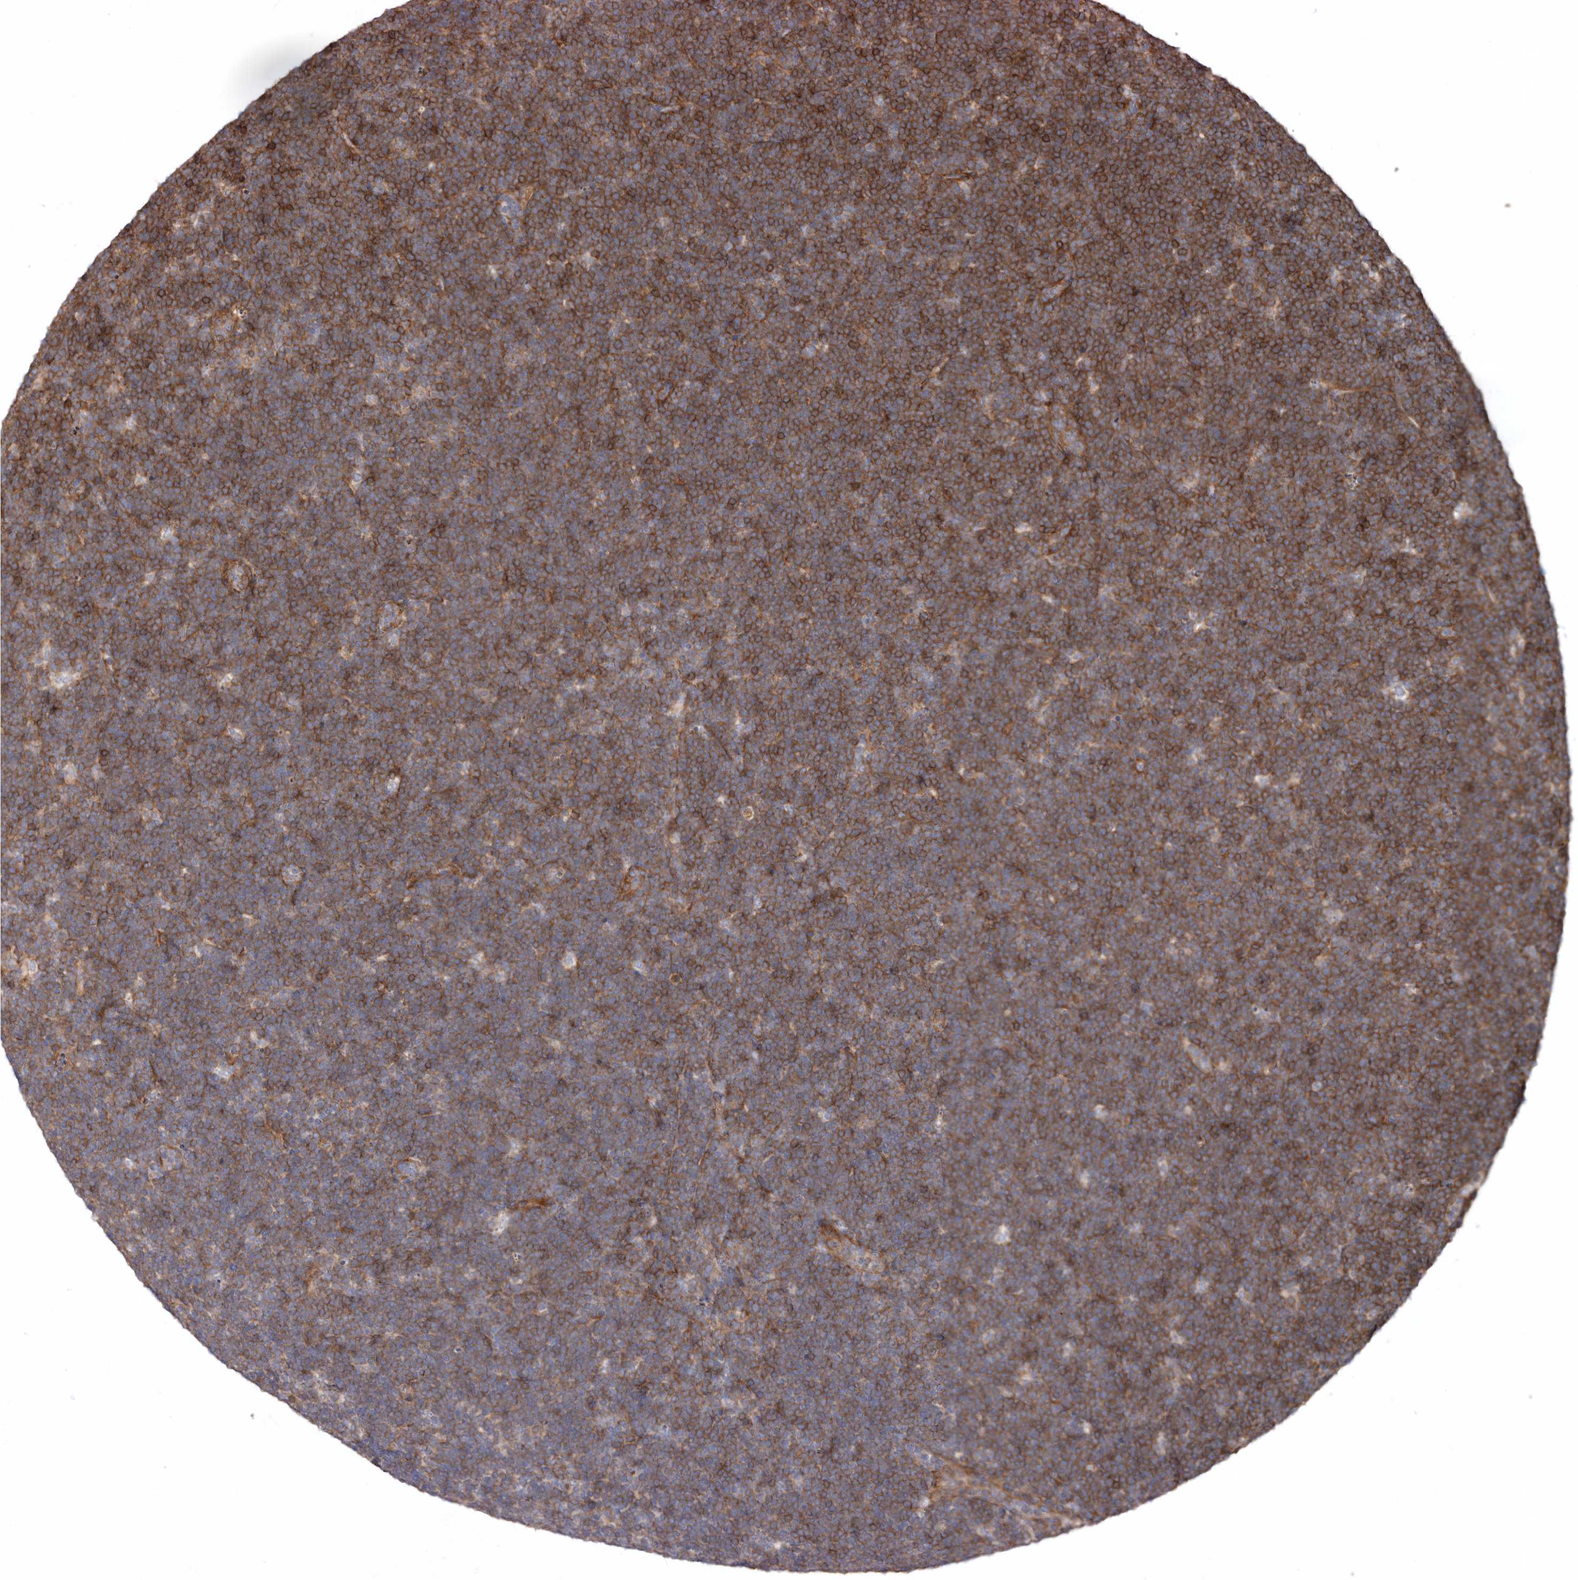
{"staining": {"intensity": "moderate", "quantity": "25%-75%", "location": "cytoplasmic/membranous"}, "tissue": "lymphoma", "cell_type": "Tumor cells", "image_type": "cancer", "snomed": [{"axis": "morphology", "description": "Malignant lymphoma, non-Hodgkin's type, High grade"}, {"axis": "topography", "description": "Lymph node"}], "caption": "Protein expression analysis of human lymphoma reveals moderate cytoplasmic/membranous positivity in about 25%-75% of tumor cells. The staining is performed using DAB brown chromogen to label protein expression. The nuclei are counter-stained blue using hematoxylin.", "gene": "PROKR1", "patient": {"sex": "male", "age": 13}}